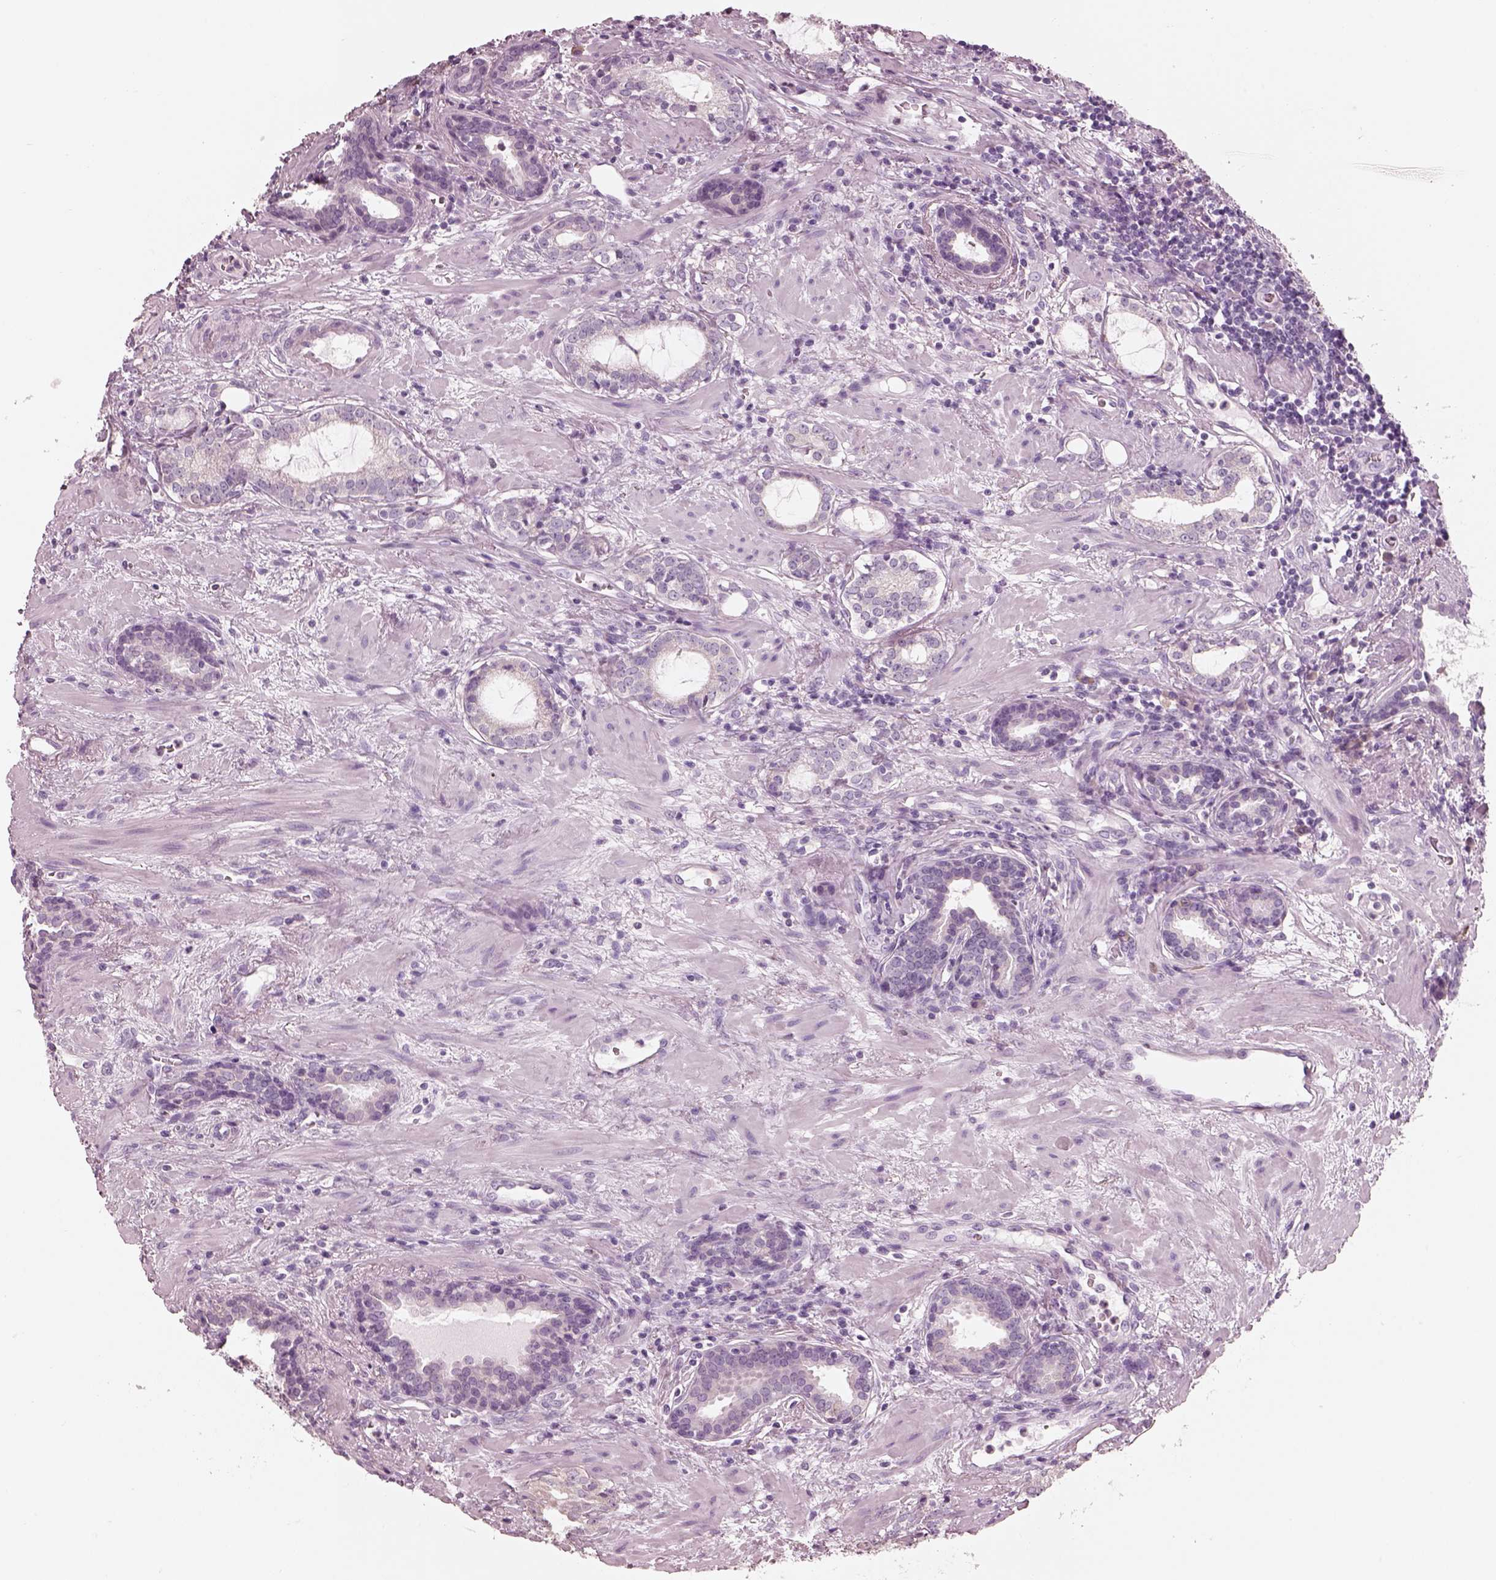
{"staining": {"intensity": "negative", "quantity": "none", "location": "none"}, "tissue": "prostate cancer", "cell_type": "Tumor cells", "image_type": "cancer", "snomed": [{"axis": "morphology", "description": "Adenocarcinoma, NOS"}, {"axis": "topography", "description": "Prostate"}], "caption": "Tumor cells are negative for brown protein staining in prostate adenocarcinoma.", "gene": "SLC27A2", "patient": {"sex": "male", "age": 66}}